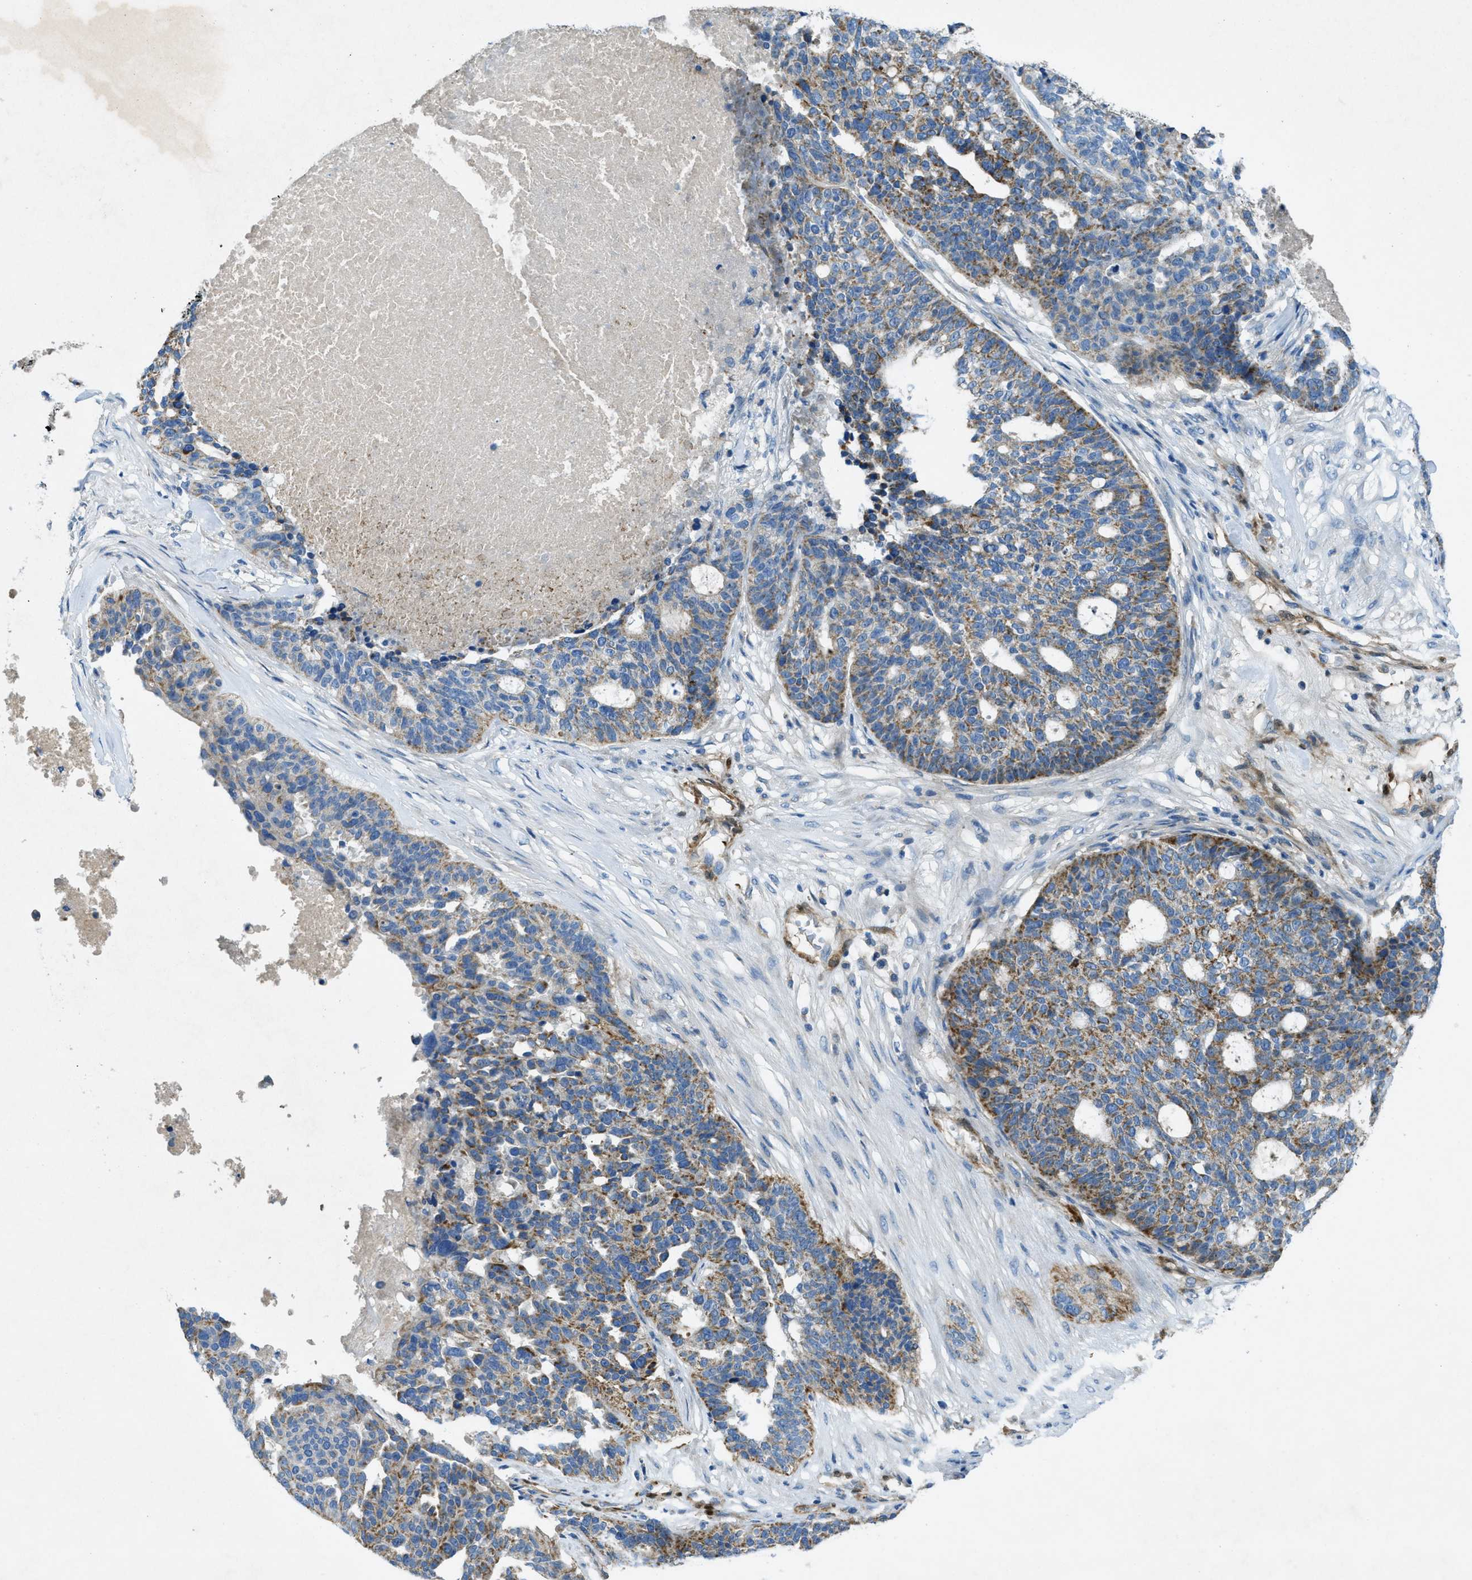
{"staining": {"intensity": "moderate", "quantity": "25%-75%", "location": "cytoplasmic/membranous"}, "tissue": "ovarian cancer", "cell_type": "Tumor cells", "image_type": "cancer", "snomed": [{"axis": "morphology", "description": "Cystadenocarcinoma, serous, NOS"}, {"axis": "topography", "description": "Ovary"}], "caption": "Serous cystadenocarcinoma (ovarian) stained with a brown dye shows moderate cytoplasmic/membranous positive staining in about 25%-75% of tumor cells.", "gene": "CYGB", "patient": {"sex": "female", "age": 59}}